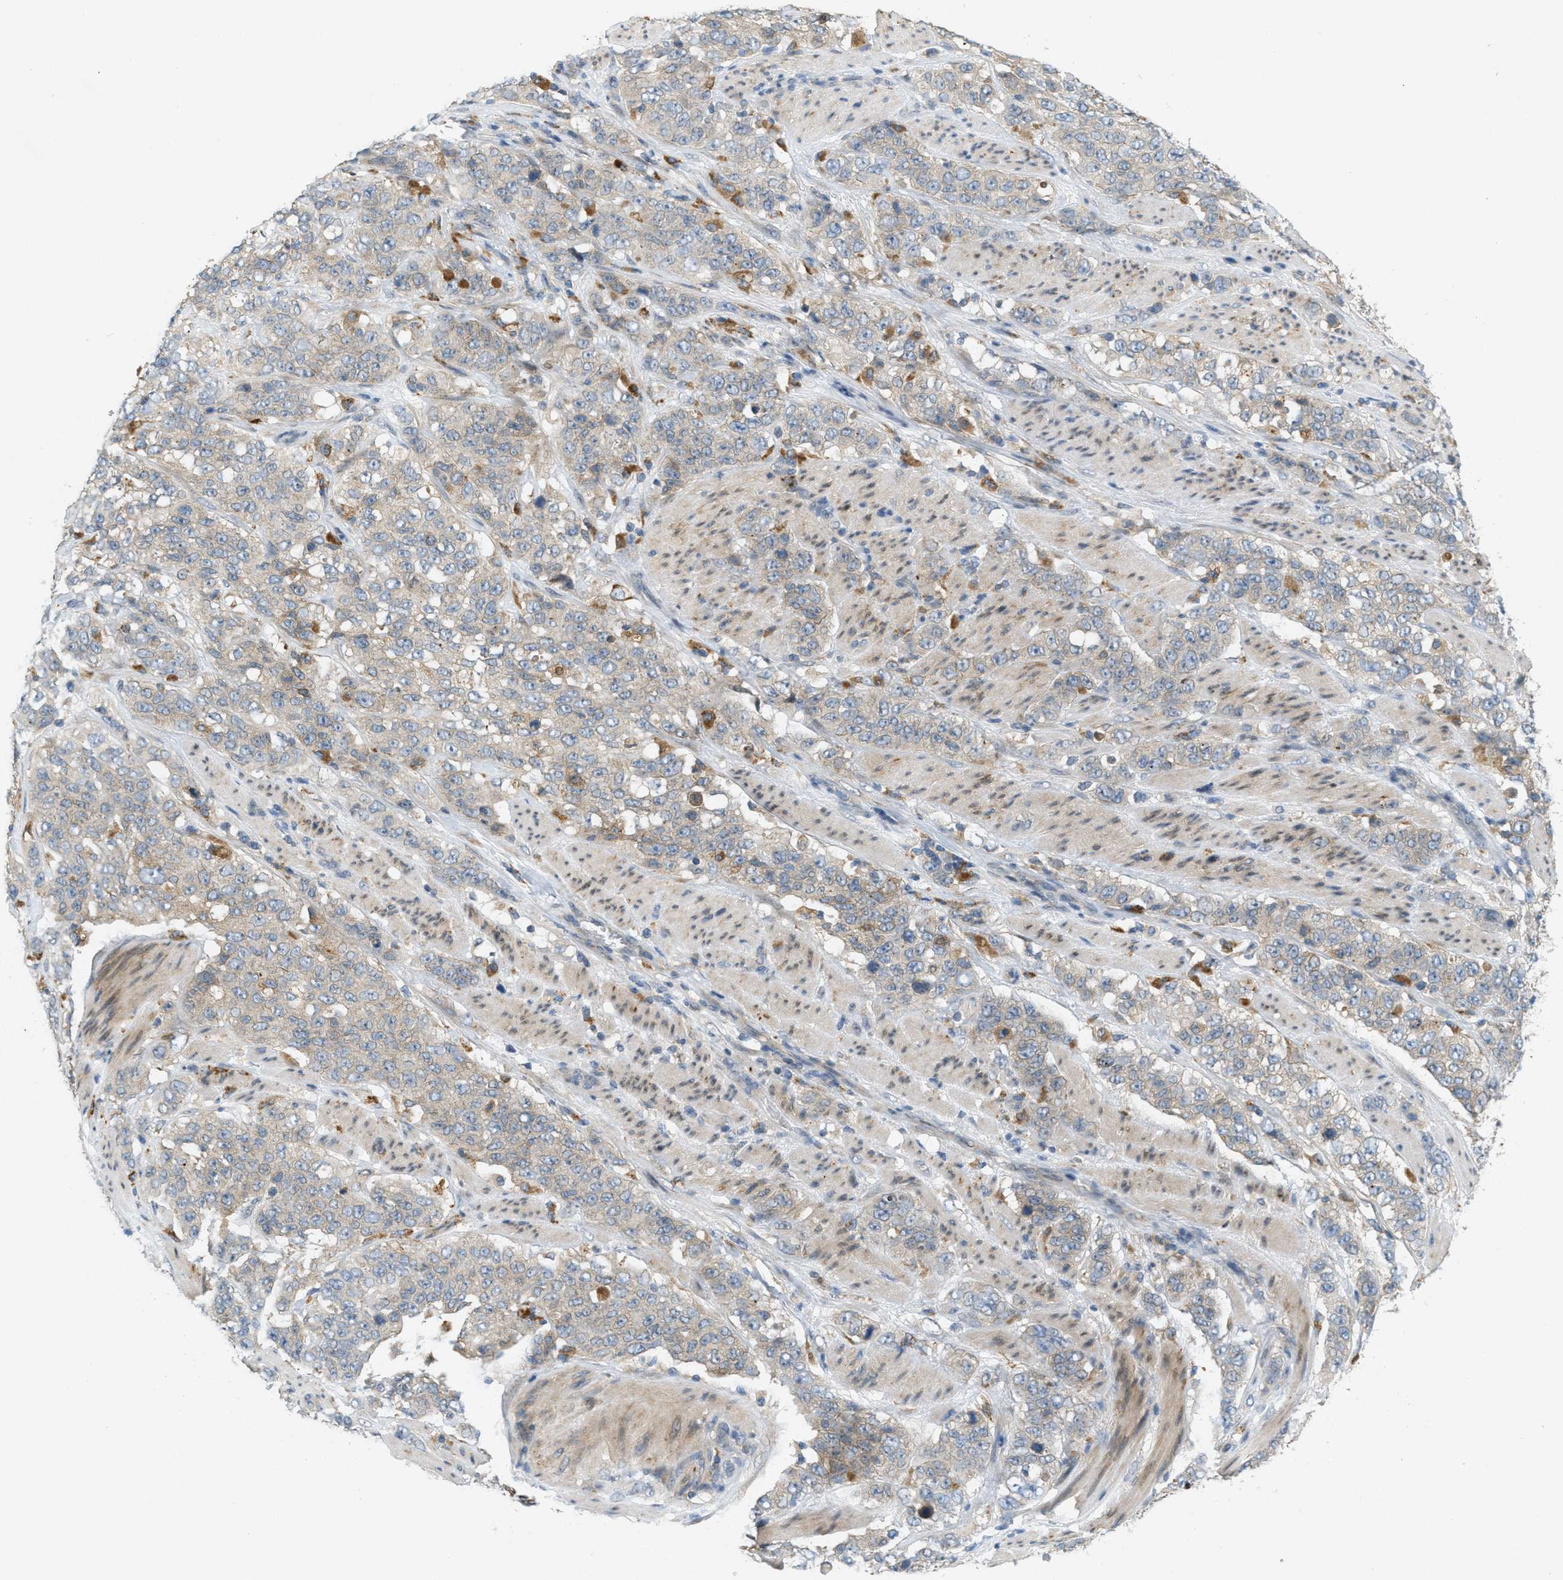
{"staining": {"intensity": "weak", "quantity": "<25%", "location": "cytoplasmic/membranous"}, "tissue": "stomach cancer", "cell_type": "Tumor cells", "image_type": "cancer", "snomed": [{"axis": "morphology", "description": "Adenocarcinoma, NOS"}, {"axis": "topography", "description": "Stomach"}], "caption": "IHC micrograph of neoplastic tissue: adenocarcinoma (stomach) stained with DAB (3,3'-diaminobenzidine) shows no significant protein positivity in tumor cells. The staining is performed using DAB (3,3'-diaminobenzidine) brown chromogen with nuclei counter-stained in using hematoxylin.", "gene": "SIGMAR1", "patient": {"sex": "male", "age": 48}}